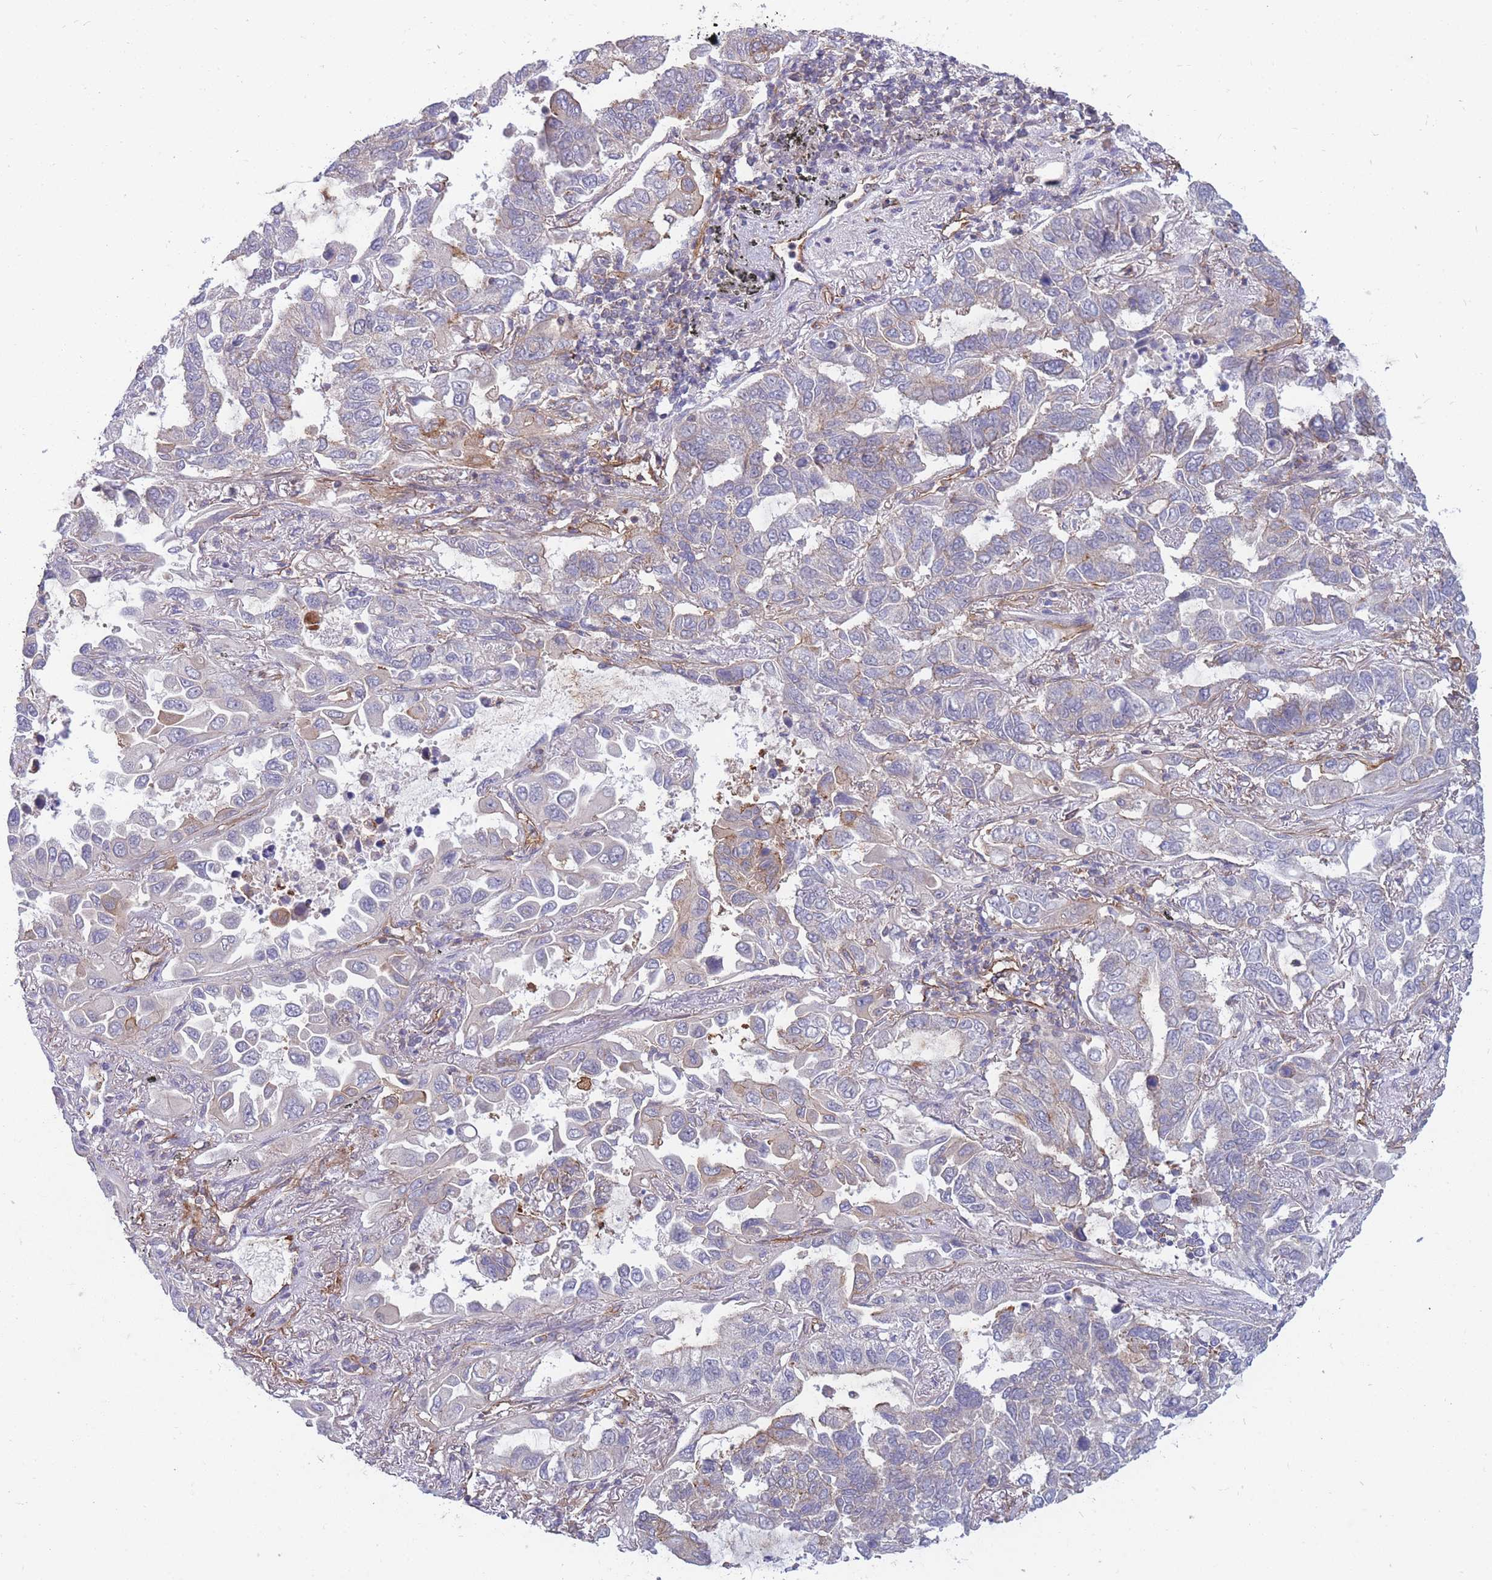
{"staining": {"intensity": "moderate", "quantity": "<25%", "location": "cytoplasmic/membranous"}, "tissue": "lung cancer", "cell_type": "Tumor cells", "image_type": "cancer", "snomed": [{"axis": "morphology", "description": "Adenocarcinoma, NOS"}, {"axis": "topography", "description": "Lung"}], "caption": "A low amount of moderate cytoplasmic/membranous positivity is appreciated in about <25% of tumor cells in adenocarcinoma (lung) tissue. (Stains: DAB (3,3'-diaminobenzidine) in brown, nuclei in blue, Microscopy: brightfield microscopy at high magnification).", "gene": "GGA1", "patient": {"sex": "male", "age": 64}}